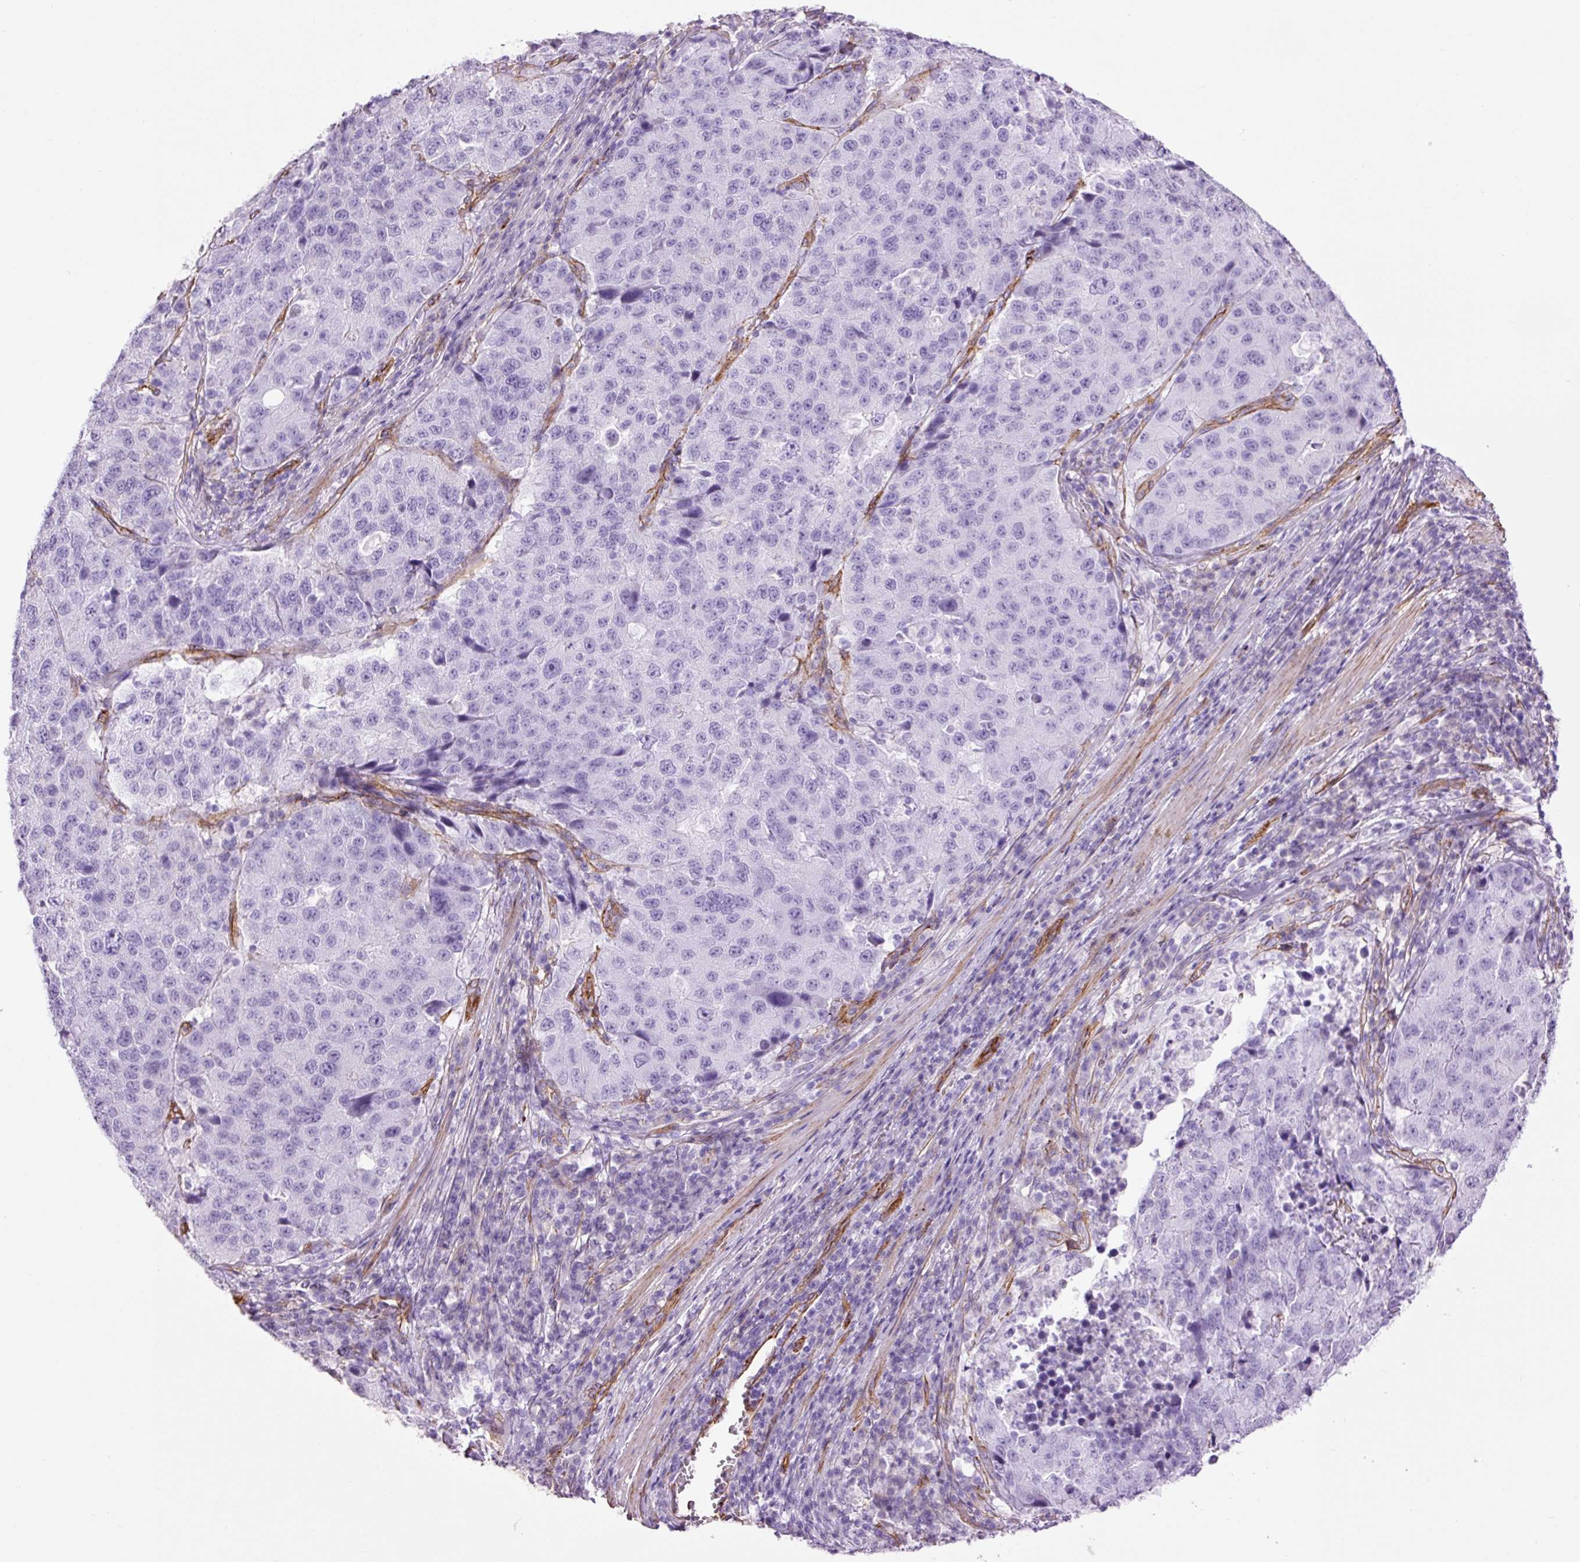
{"staining": {"intensity": "negative", "quantity": "none", "location": "none"}, "tissue": "stomach cancer", "cell_type": "Tumor cells", "image_type": "cancer", "snomed": [{"axis": "morphology", "description": "Adenocarcinoma, NOS"}, {"axis": "topography", "description": "Stomach"}], "caption": "The micrograph reveals no significant positivity in tumor cells of stomach cancer (adenocarcinoma). (DAB immunohistochemistry (IHC) with hematoxylin counter stain).", "gene": "CAV1", "patient": {"sex": "male", "age": 71}}